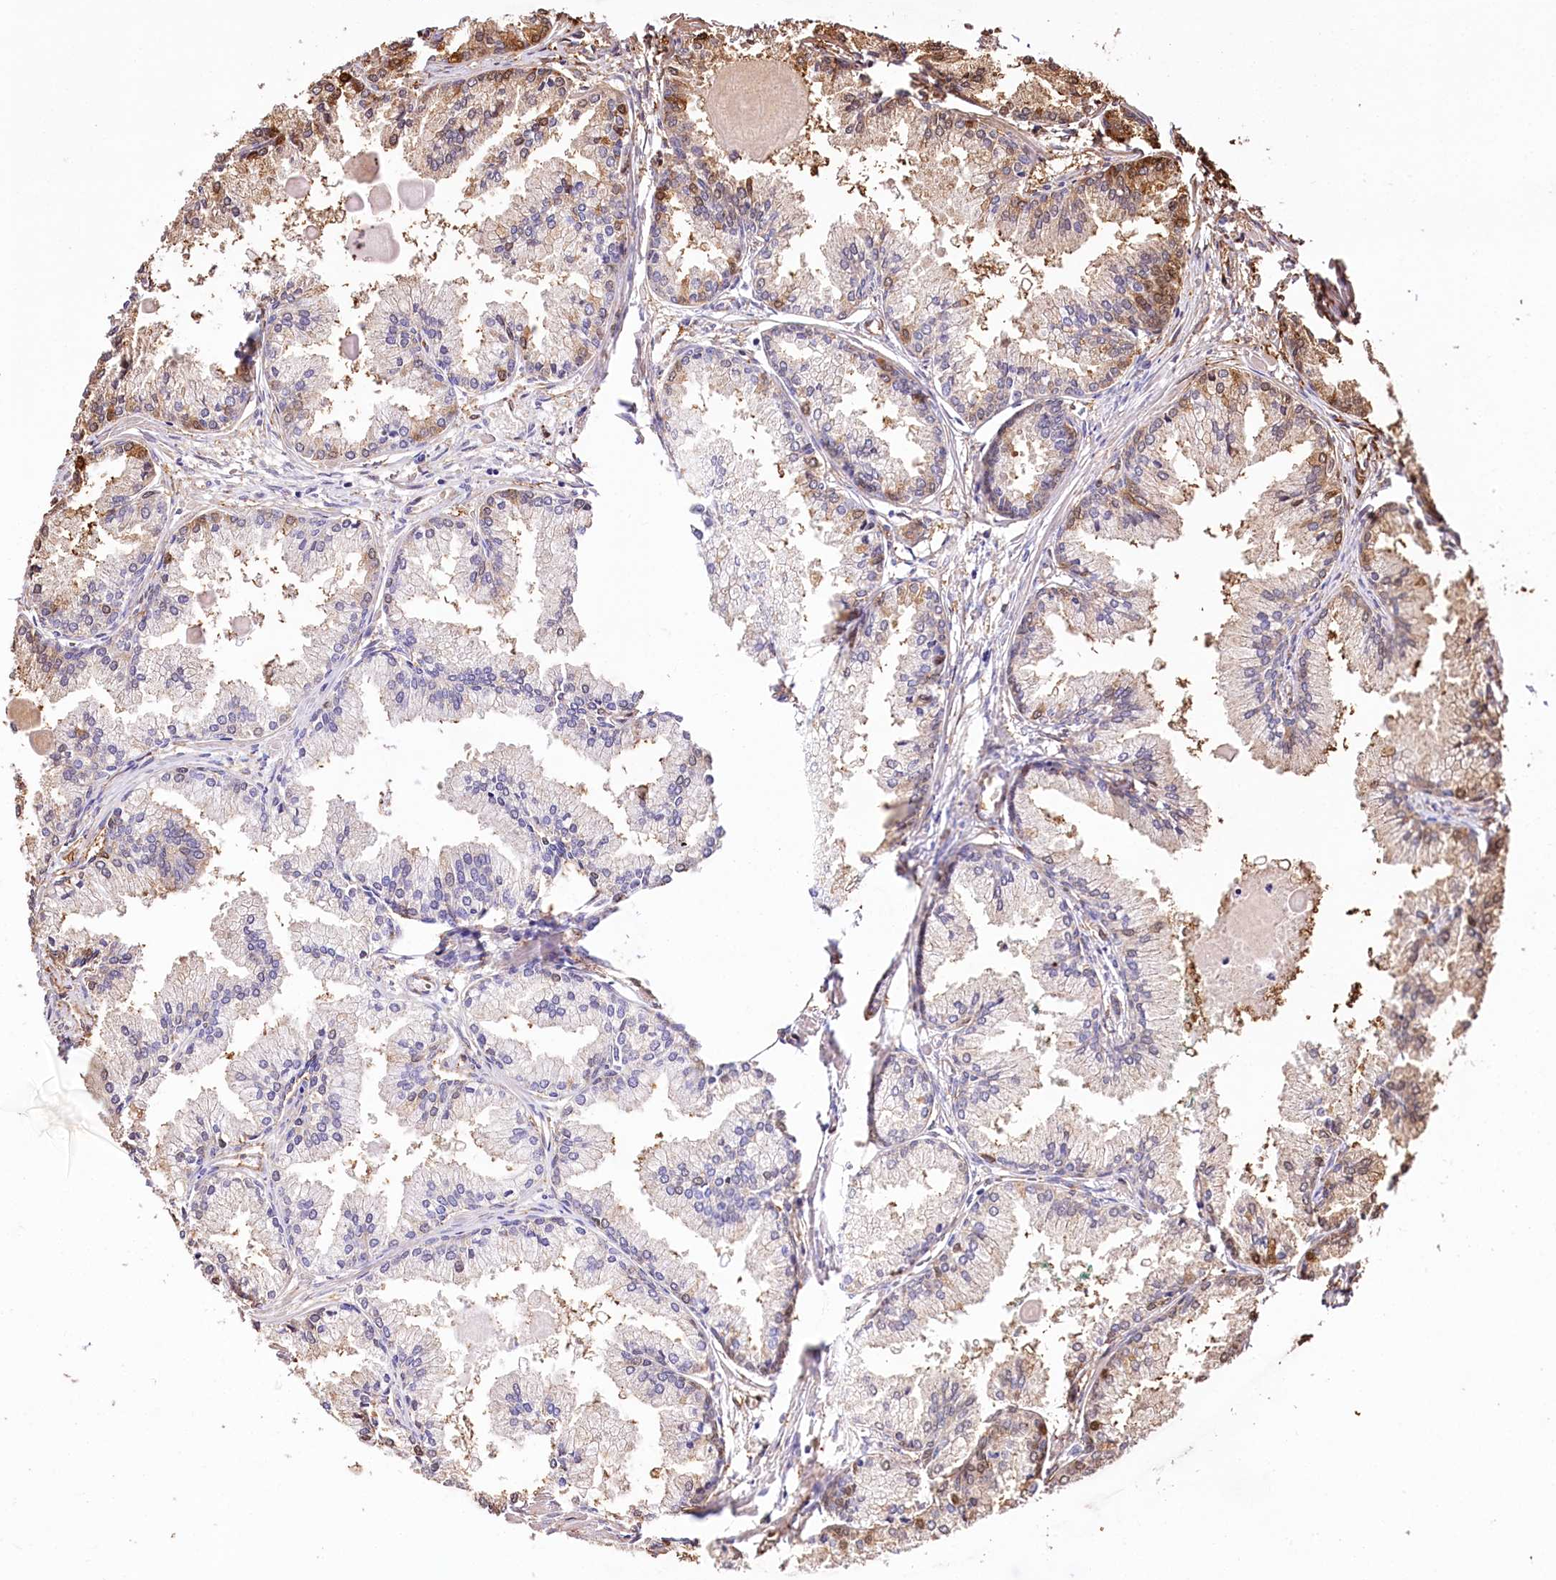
{"staining": {"intensity": "moderate", "quantity": "25%-75%", "location": "cytoplasmic/membranous,nuclear"}, "tissue": "prostate cancer", "cell_type": "Tumor cells", "image_type": "cancer", "snomed": [{"axis": "morphology", "description": "Adenocarcinoma, High grade"}, {"axis": "topography", "description": "Prostate"}], "caption": "Brown immunohistochemical staining in human prostate cancer exhibits moderate cytoplasmic/membranous and nuclear positivity in about 25%-75% of tumor cells. (Brightfield microscopy of DAB IHC at high magnification).", "gene": "PTMS", "patient": {"sex": "male", "age": 68}}